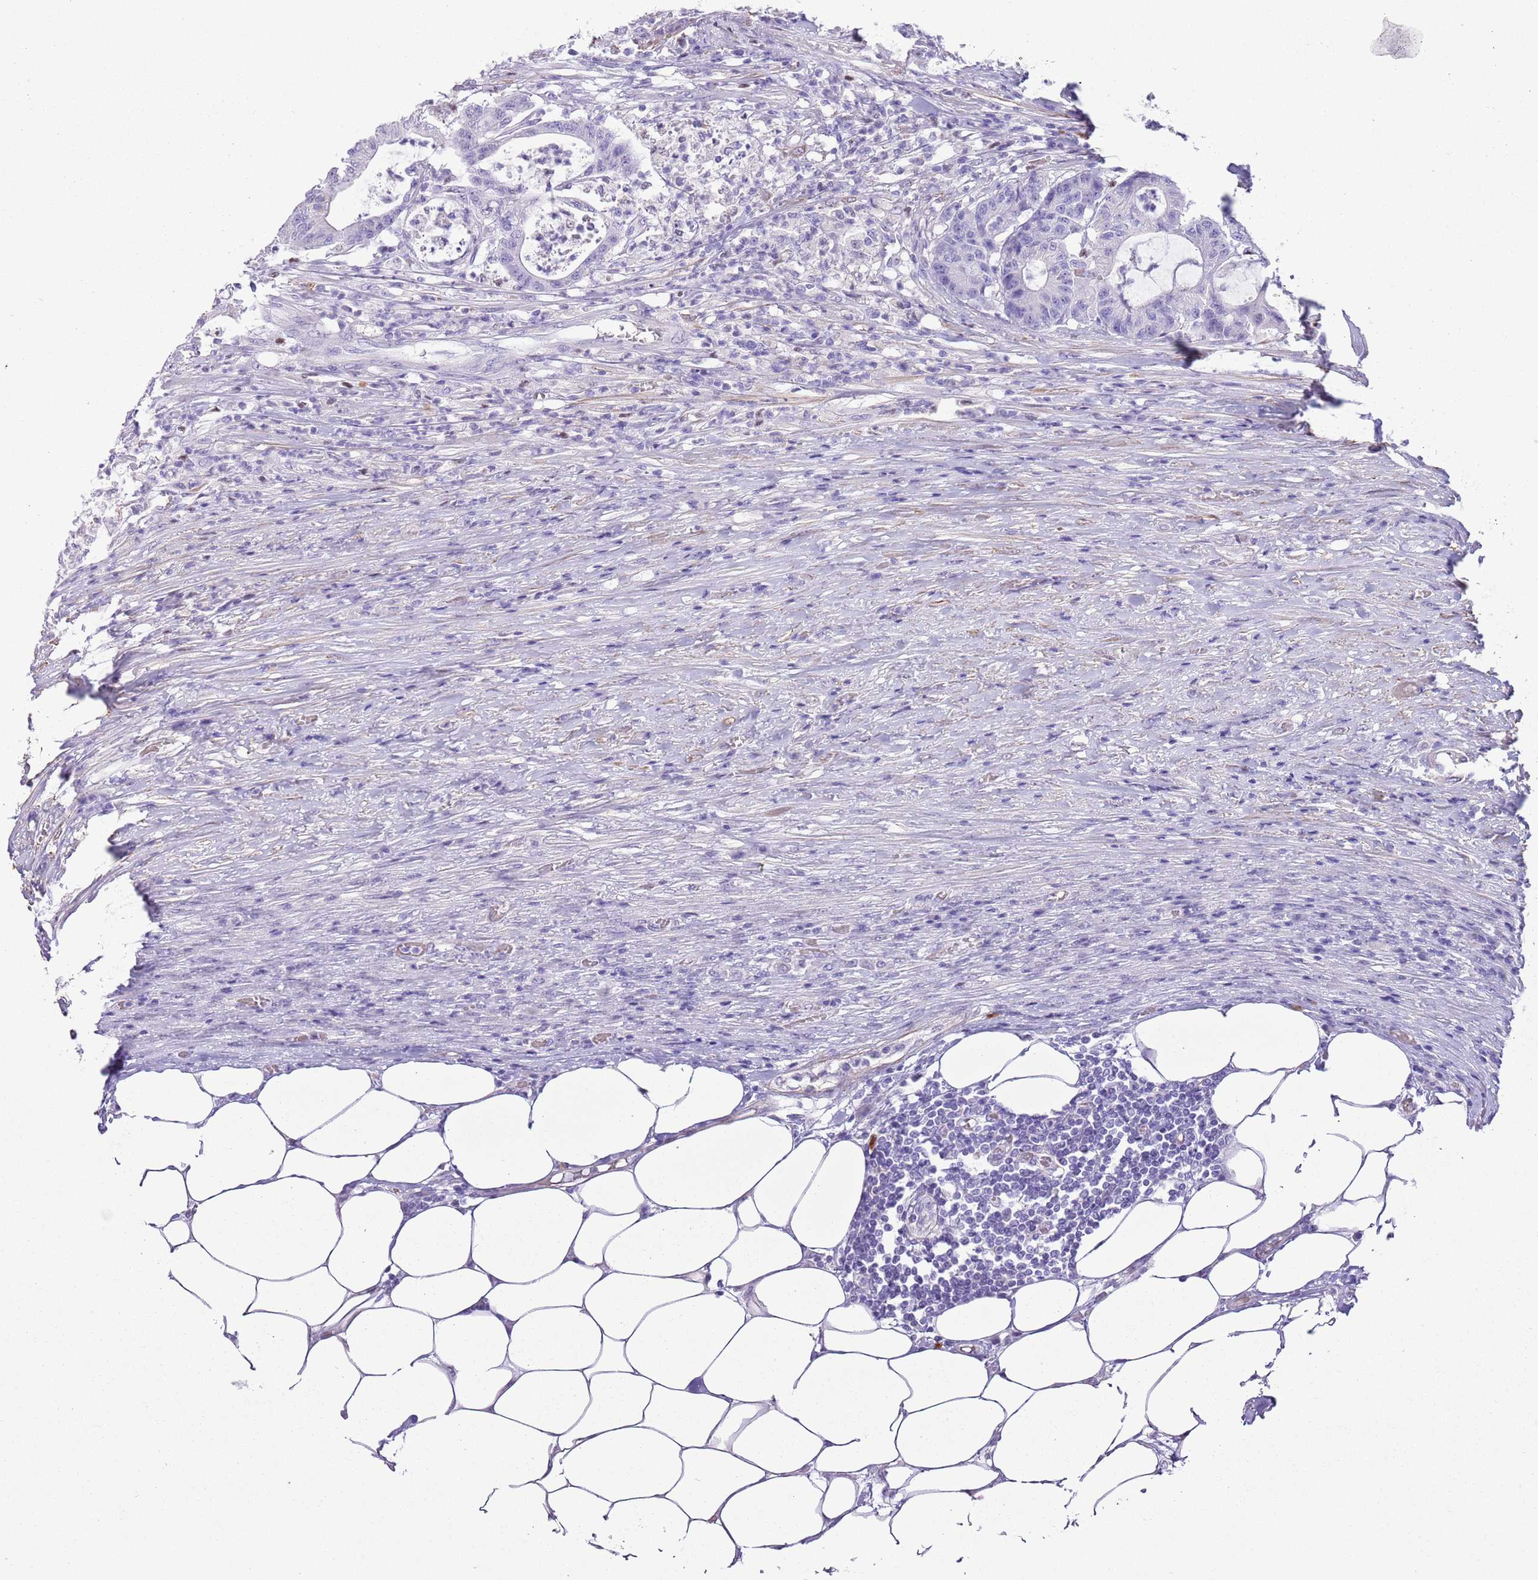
{"staining": {"intensity": "negative", "quantity": "none", "location": "none"}, "tissue": "colorectal cancer", "cell_type": "Tumor cells", "image_type": "cancer", "snomed": [{"axis": "morphology", "description": "Adenocarcinoma, NOS"}, {"axis": "topography", "description": "Colon"}], "caption": "Tumor cells show no significant expression in colorectal adenocarcinoma.", "gene": "SLC7A14", "patient": {"sex": "female", "age": 84}}